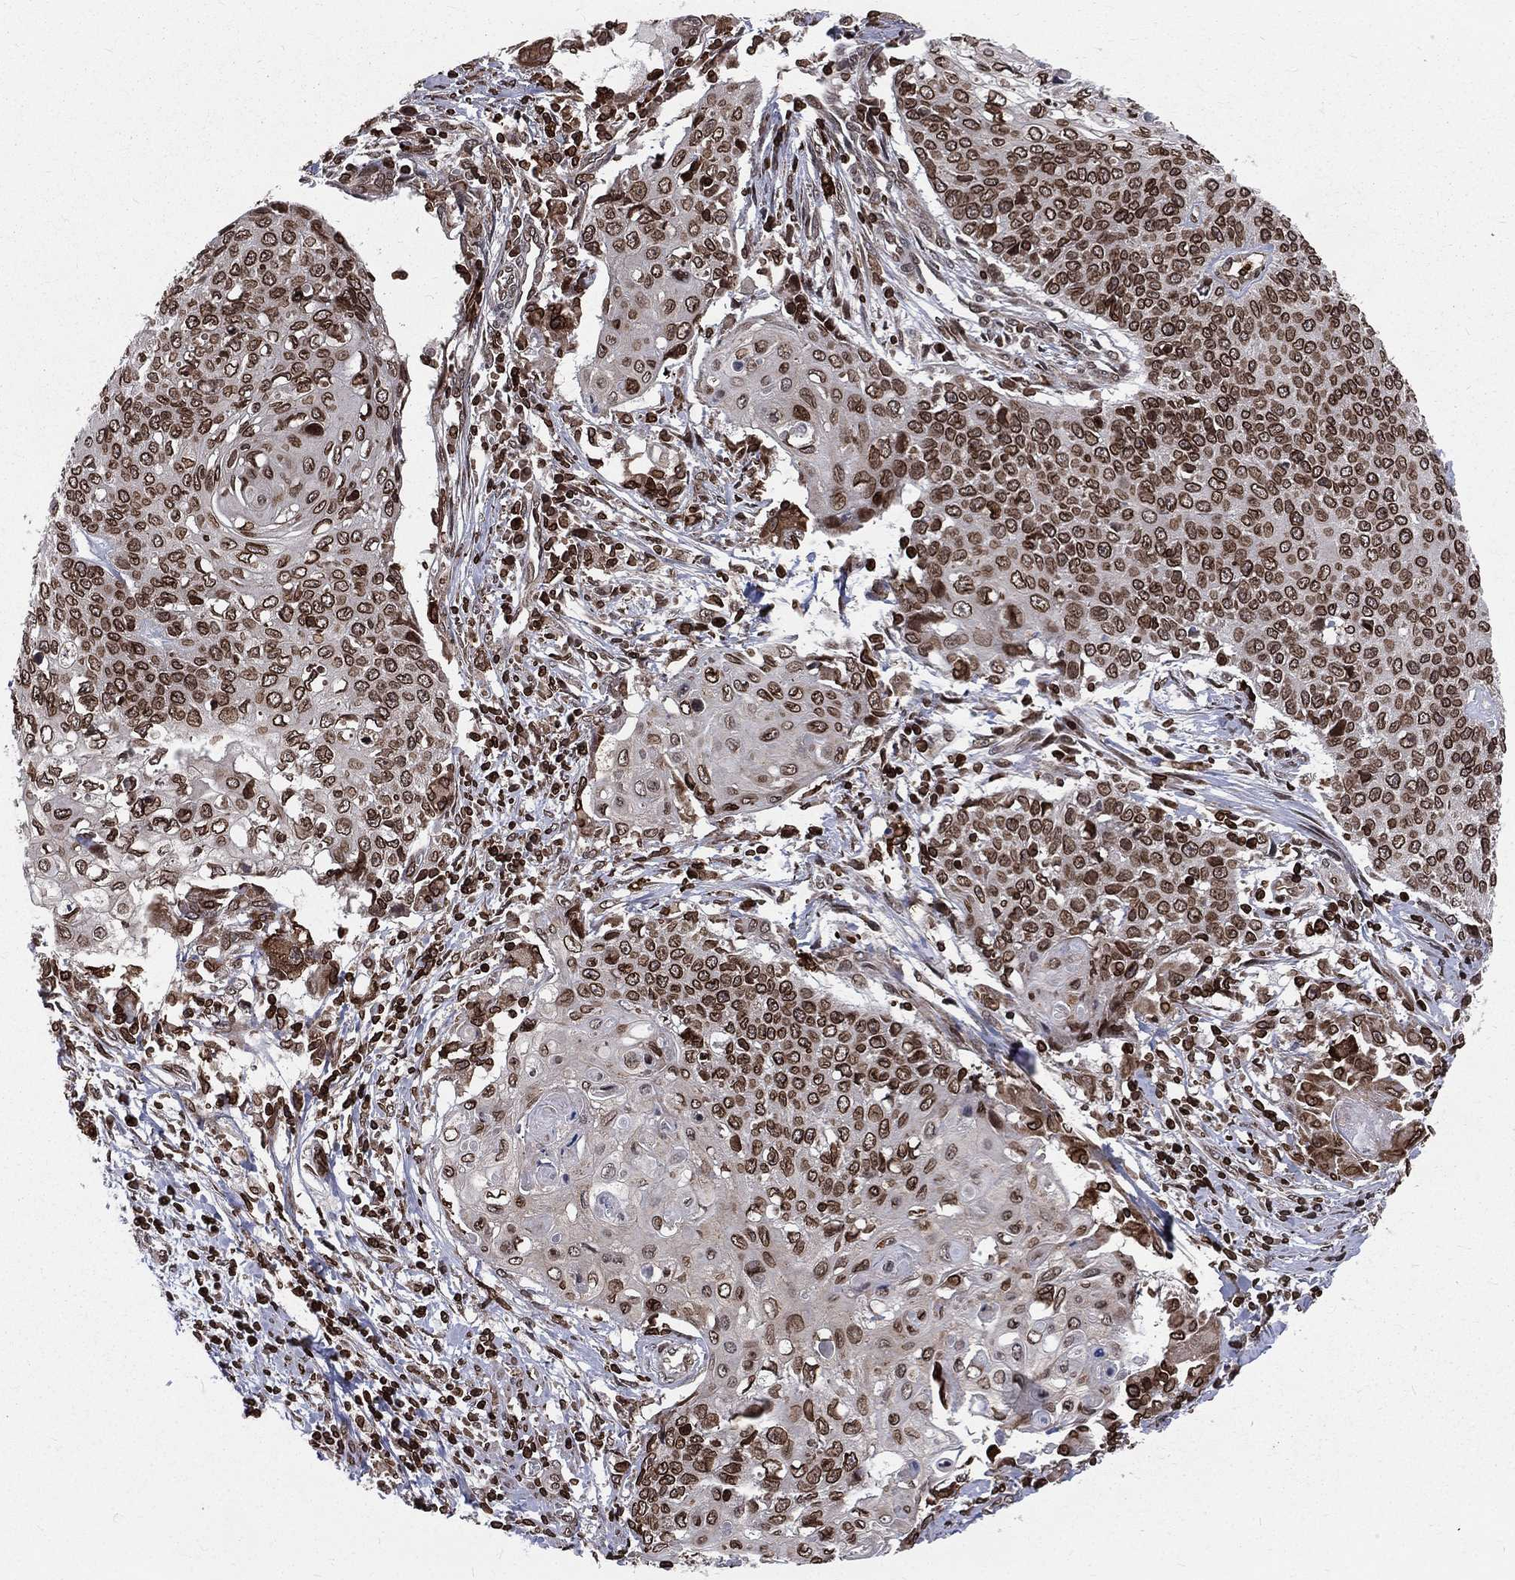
{"staining": {"intensity": "strong", "quantity": "25%-75%", "location": "cytoplasmic/membranous,nuclear"}, "tissue": "cervical cancer", "cell_type": "Tumor cells", "image_type": "cancer", "snomed": [{"axis": "morphology", "description": "Squamous cell carcinoma, NOS"}, {"axis": "topography", "description": "Cervix"}], "caption": "Human squamous cell carcinoma (cervical) stained with a brown dye shows strong cytoplasmic/membranous and nuclear positive positivity in approximately 25%-75% of tumor cells.", "gene": "LBR", "patient": {"sex": "female", "age": 39}}